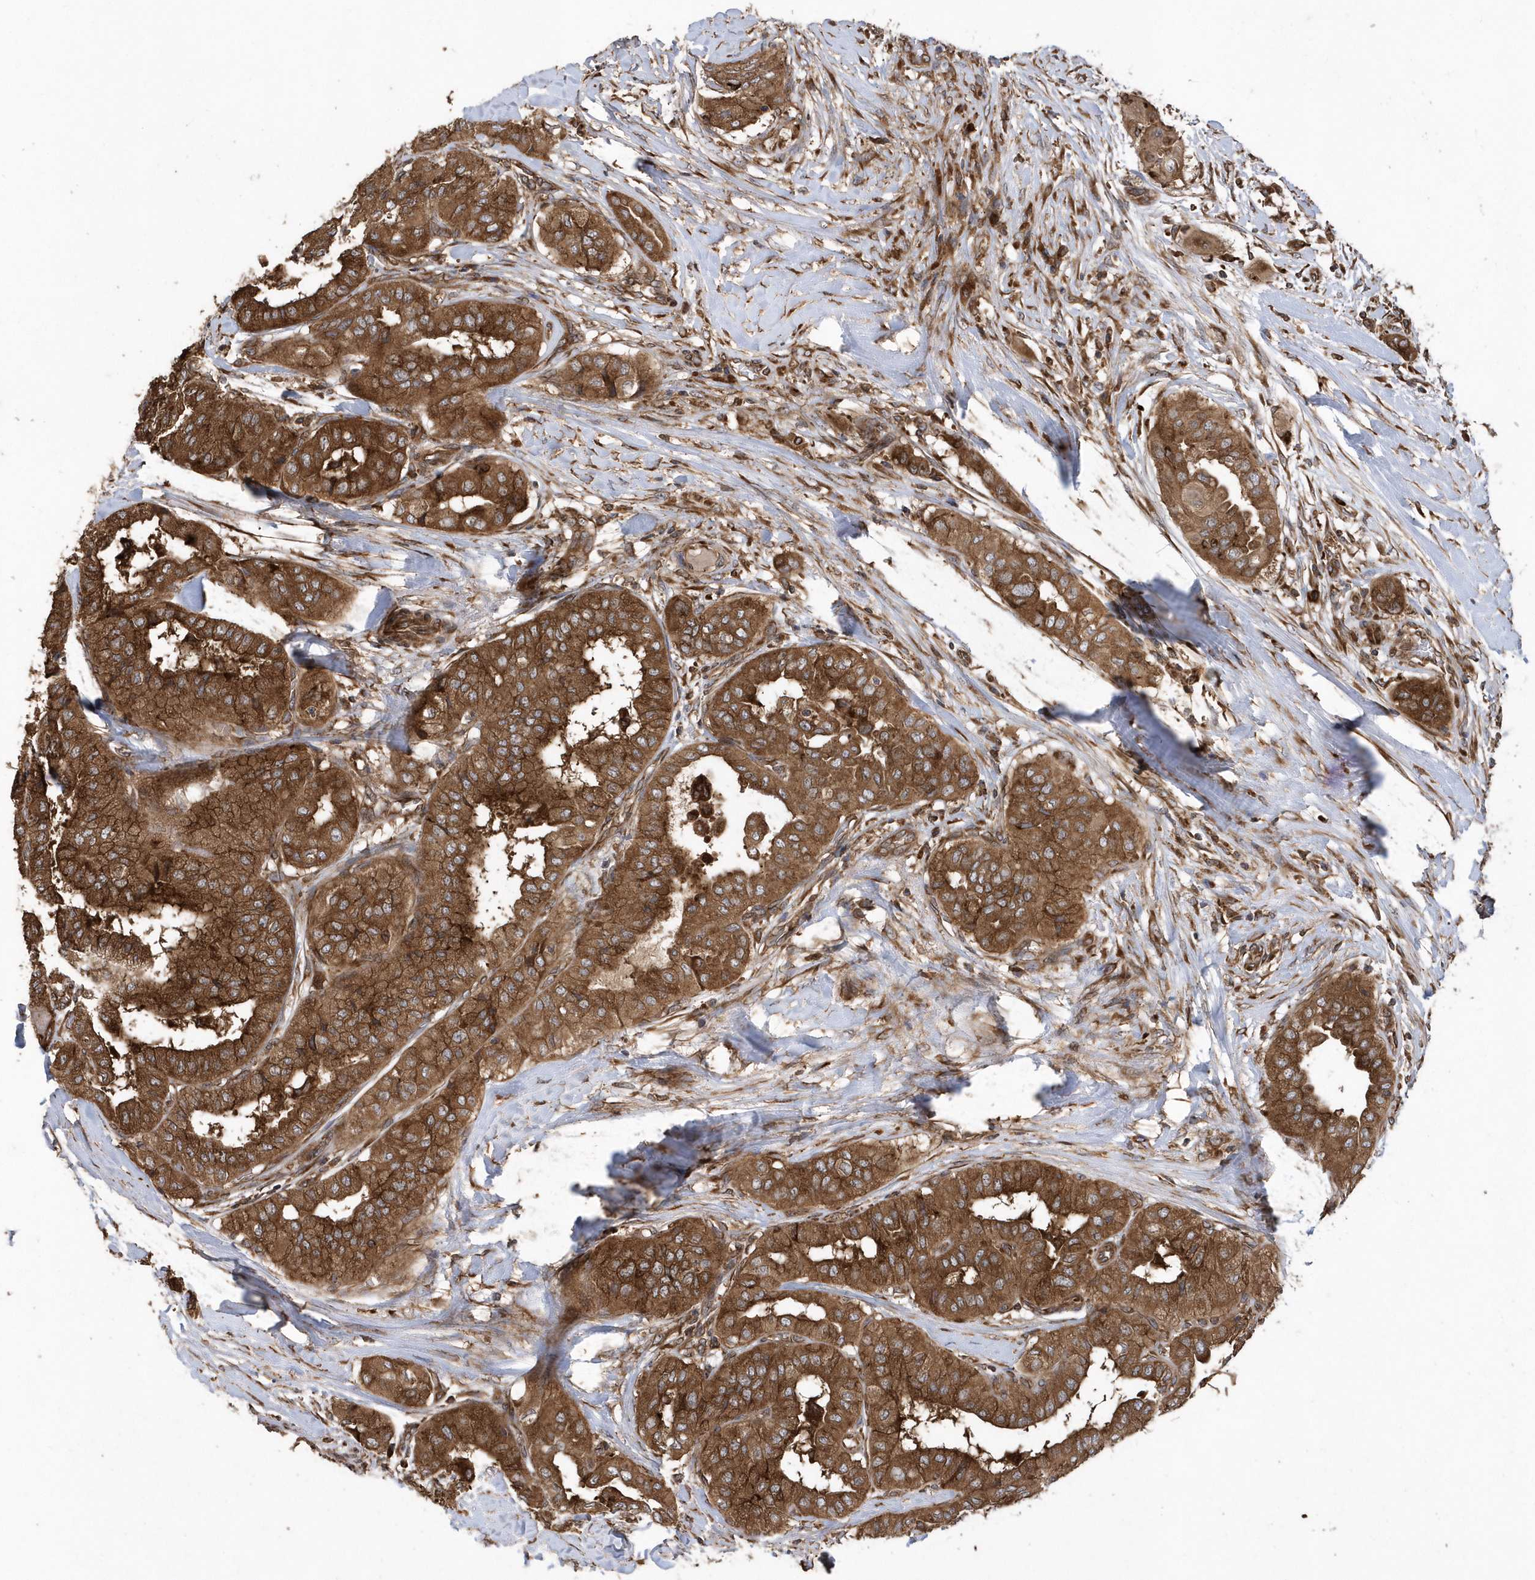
{"staining": {"intensity": "strong", "quantity": ">75%", "location": "cytoplasmic/membranous"}, "tissue": "thyroid cancer", "cell_type": "Tumor cells", "image_type": "cancer", "snomed": [{"axis": "morphology", "description": "Papillary adenocarcinoma, NOS"}, {"axis": "topography", "description": "Thyroid gland"}], "caption": "Immunohistochemical staining of human thyroid cancer reveals high levels of strong cytoplasmic/membranous expression in about >75% of tumor cells.", "gene": "WASHC5", "patient": {"sex": "female", "age": 59}}